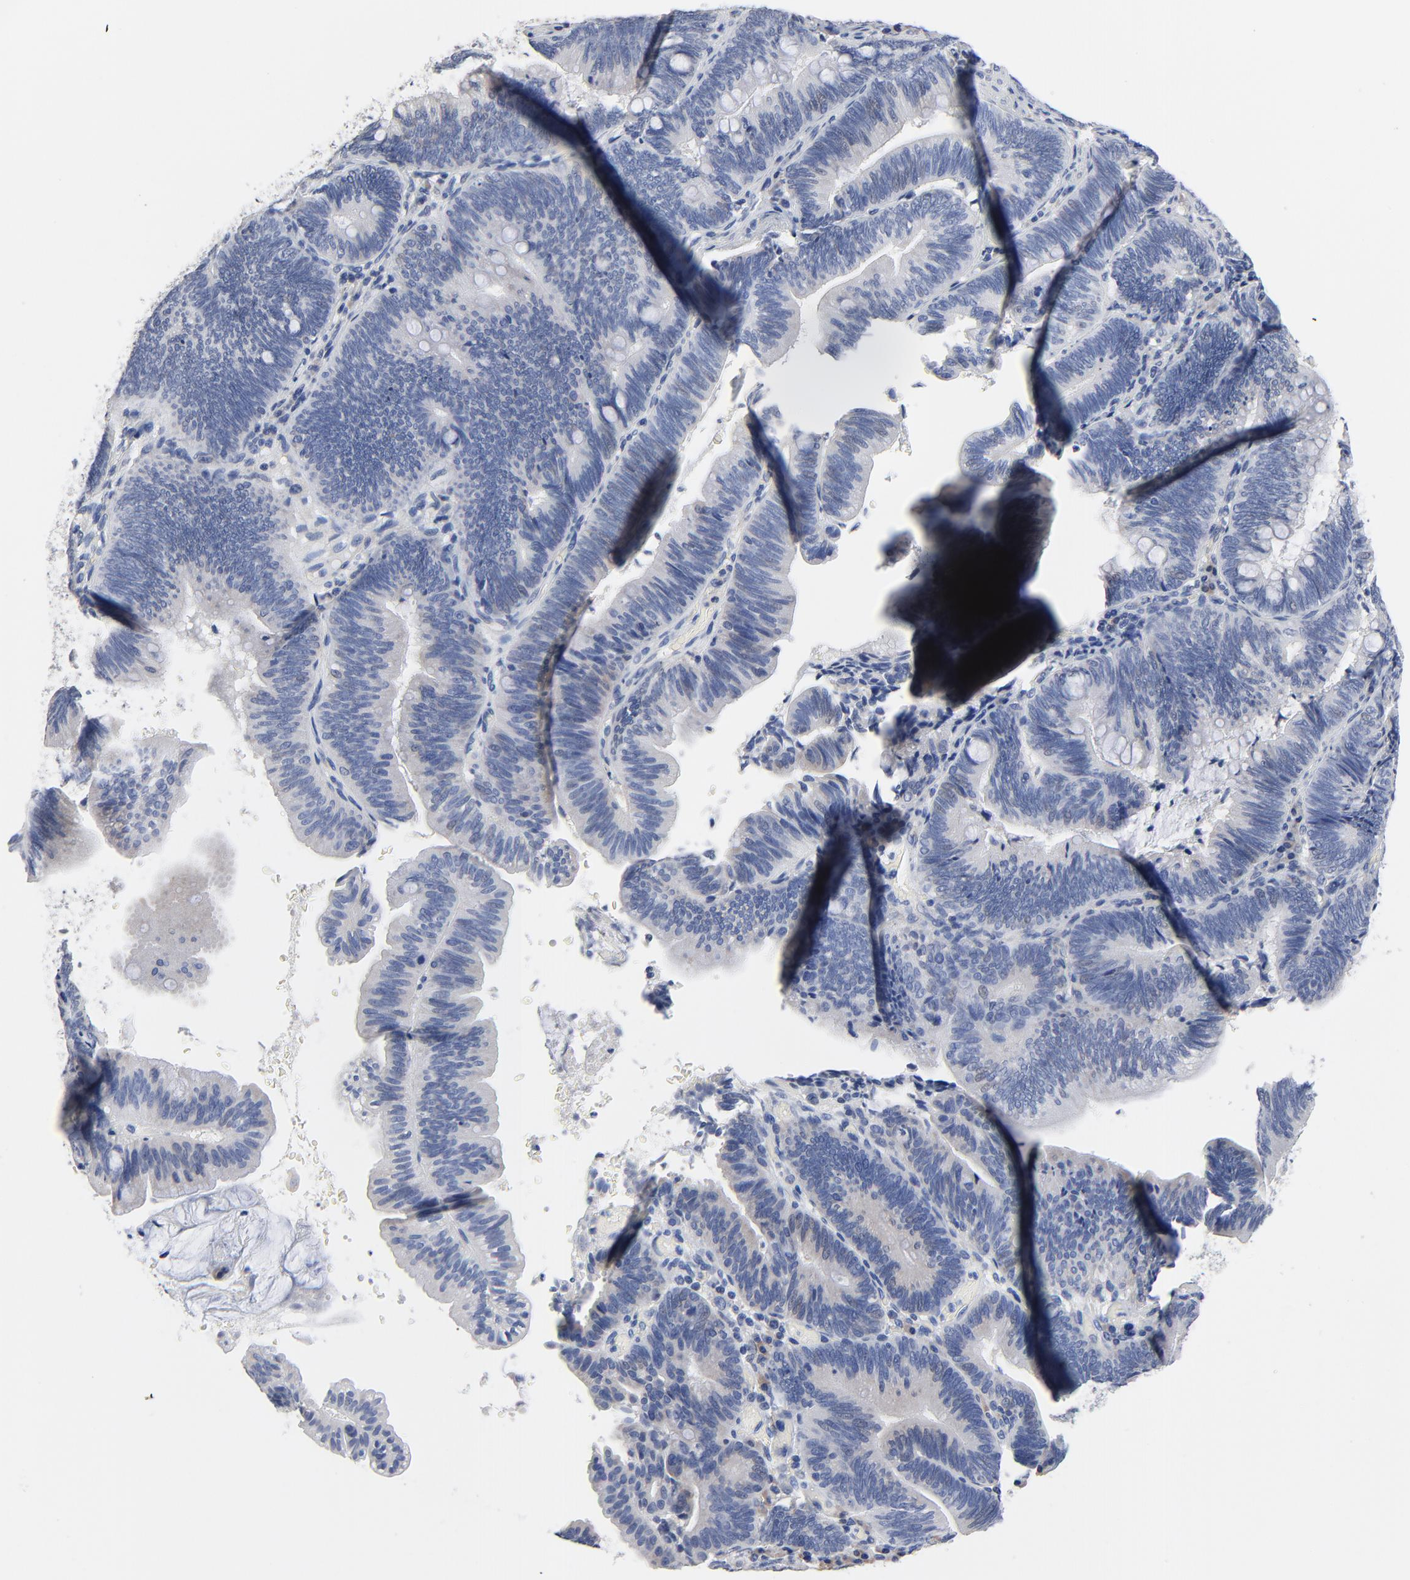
{"staining": {"intensity": "negative", "quantity": "none", "location": "none"}, "tissue": "pancreatic cancer", "cell_type": "Tumor cells", "image_type": "cancer", "snomed": [{"axis": "morphology", "description": "Adenocarcinoma, NOS"}, {"axis": "topography", "description": "Pancreas"}], "caption": "Micrograph shows no protein positivity in tumor cells of adenocarcinoma (pancreatic) tissue. (Brightfield microscopy of DAB immunohistochemistry at high magnification).", "gene": "FBXL5", "patient": {"sex": "male", "age": 82}}